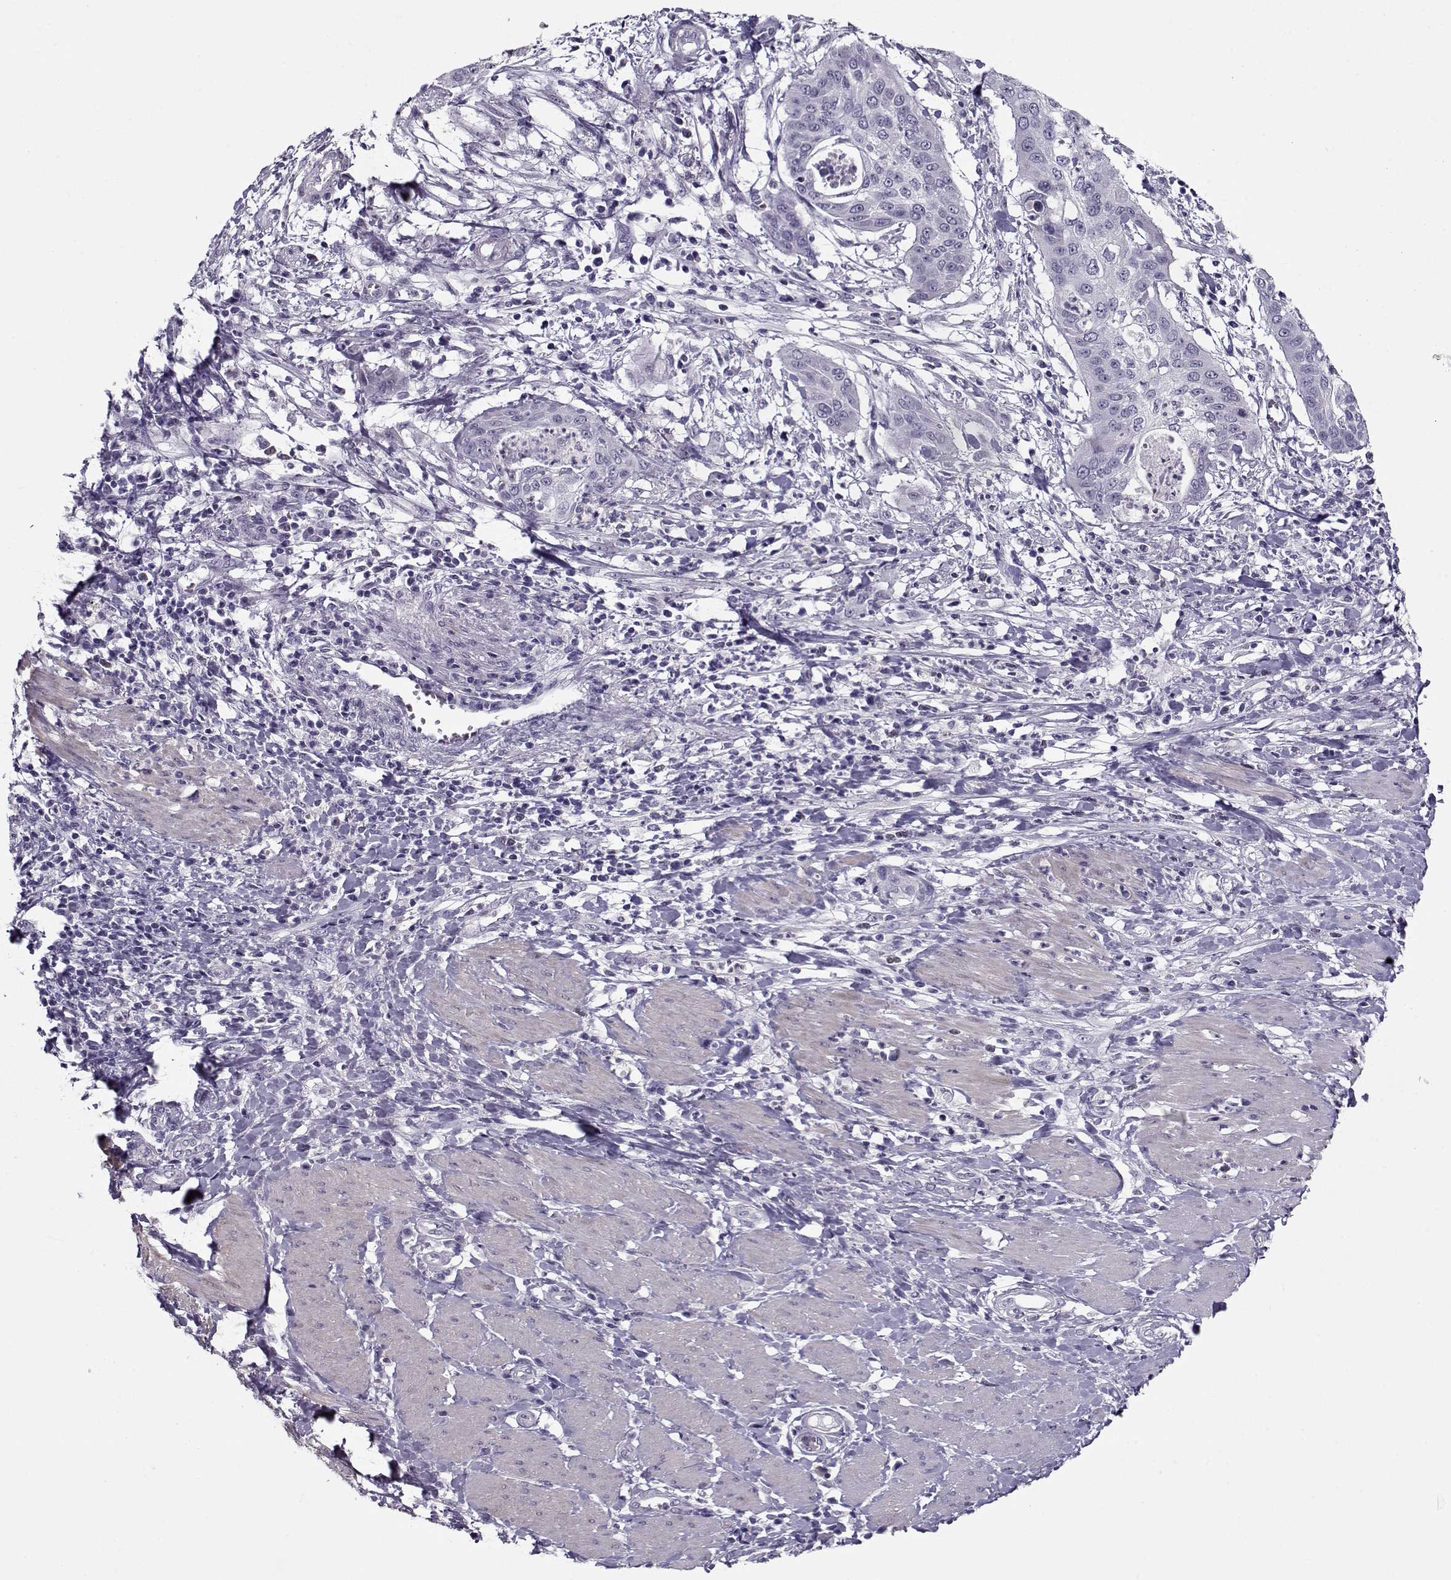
{"staining": {"intensity": "negative", "quantity": "none", "location": "none"}, "tissue": "cervical cancer", "cell_type": "Tumor cells", "image_type": "cancer", "snomed": [{"axis": "morphology", "description": "Squamous cell carcinoma, NOS"}, {"axis": "topography", "description": "Cervix"}], "caption": "IHC image of human cervical cancer (squamous cell carcinoma) stained for a protein (brown), which shows no expression in tumor cells.", "gene": "CIBAR1", "patient": {"sex": "female", "age": 39}}